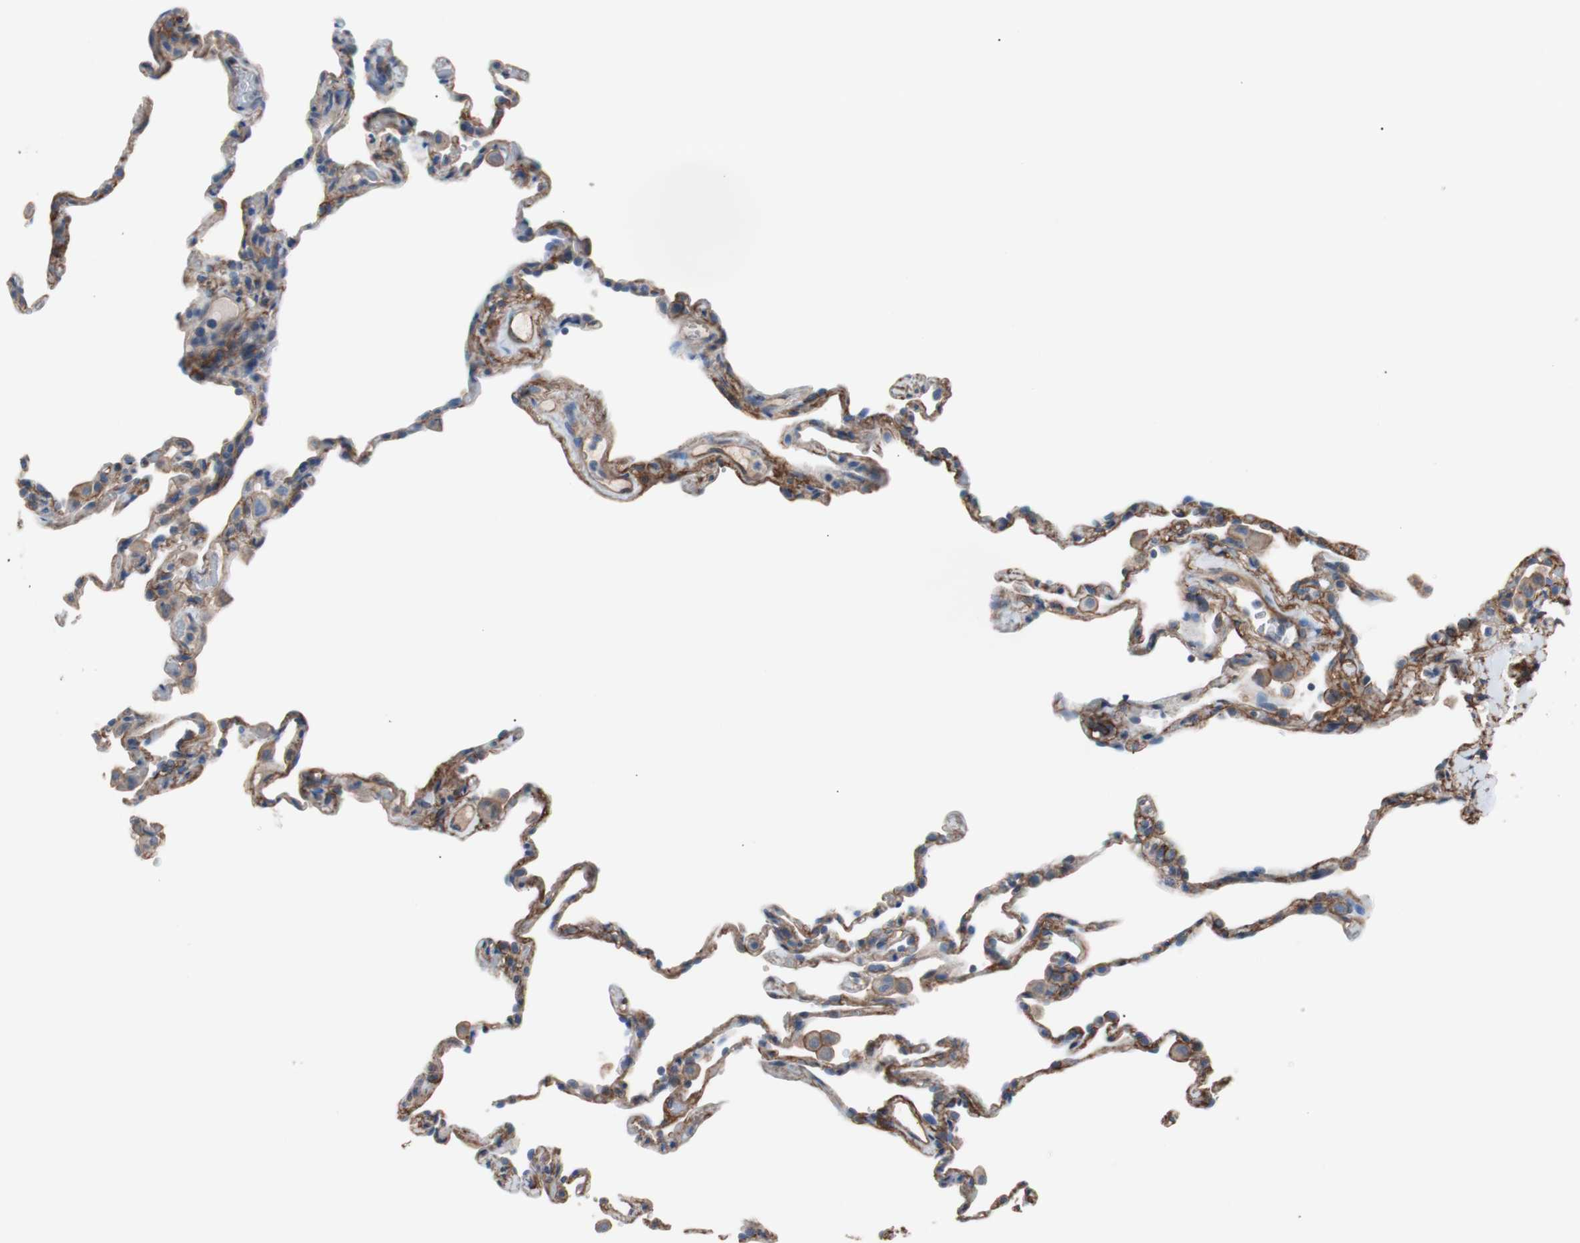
{"staining": {"intensity": "moderate", "quantity": ">75%", "location": "cytoplasmic/membranous"}, "tissue": "lung", "cell_type": "Alveolar cells", "image_type": "normal", "snomed": [{"axis": "morphology", "description": "Normal tissue, NOS"}, {"axis": "topography", "description": "Lung"}], "caption": "Immunohistochemical staining of normal lung exhibits moderate cytoplasmic/membranous protein staining in approximately >75% of alveolar cells. (Brightfield microscopy of DAB IHC at high magnification).", "gene": "CD81", "patient": {"sex": "male", "age": 59}}